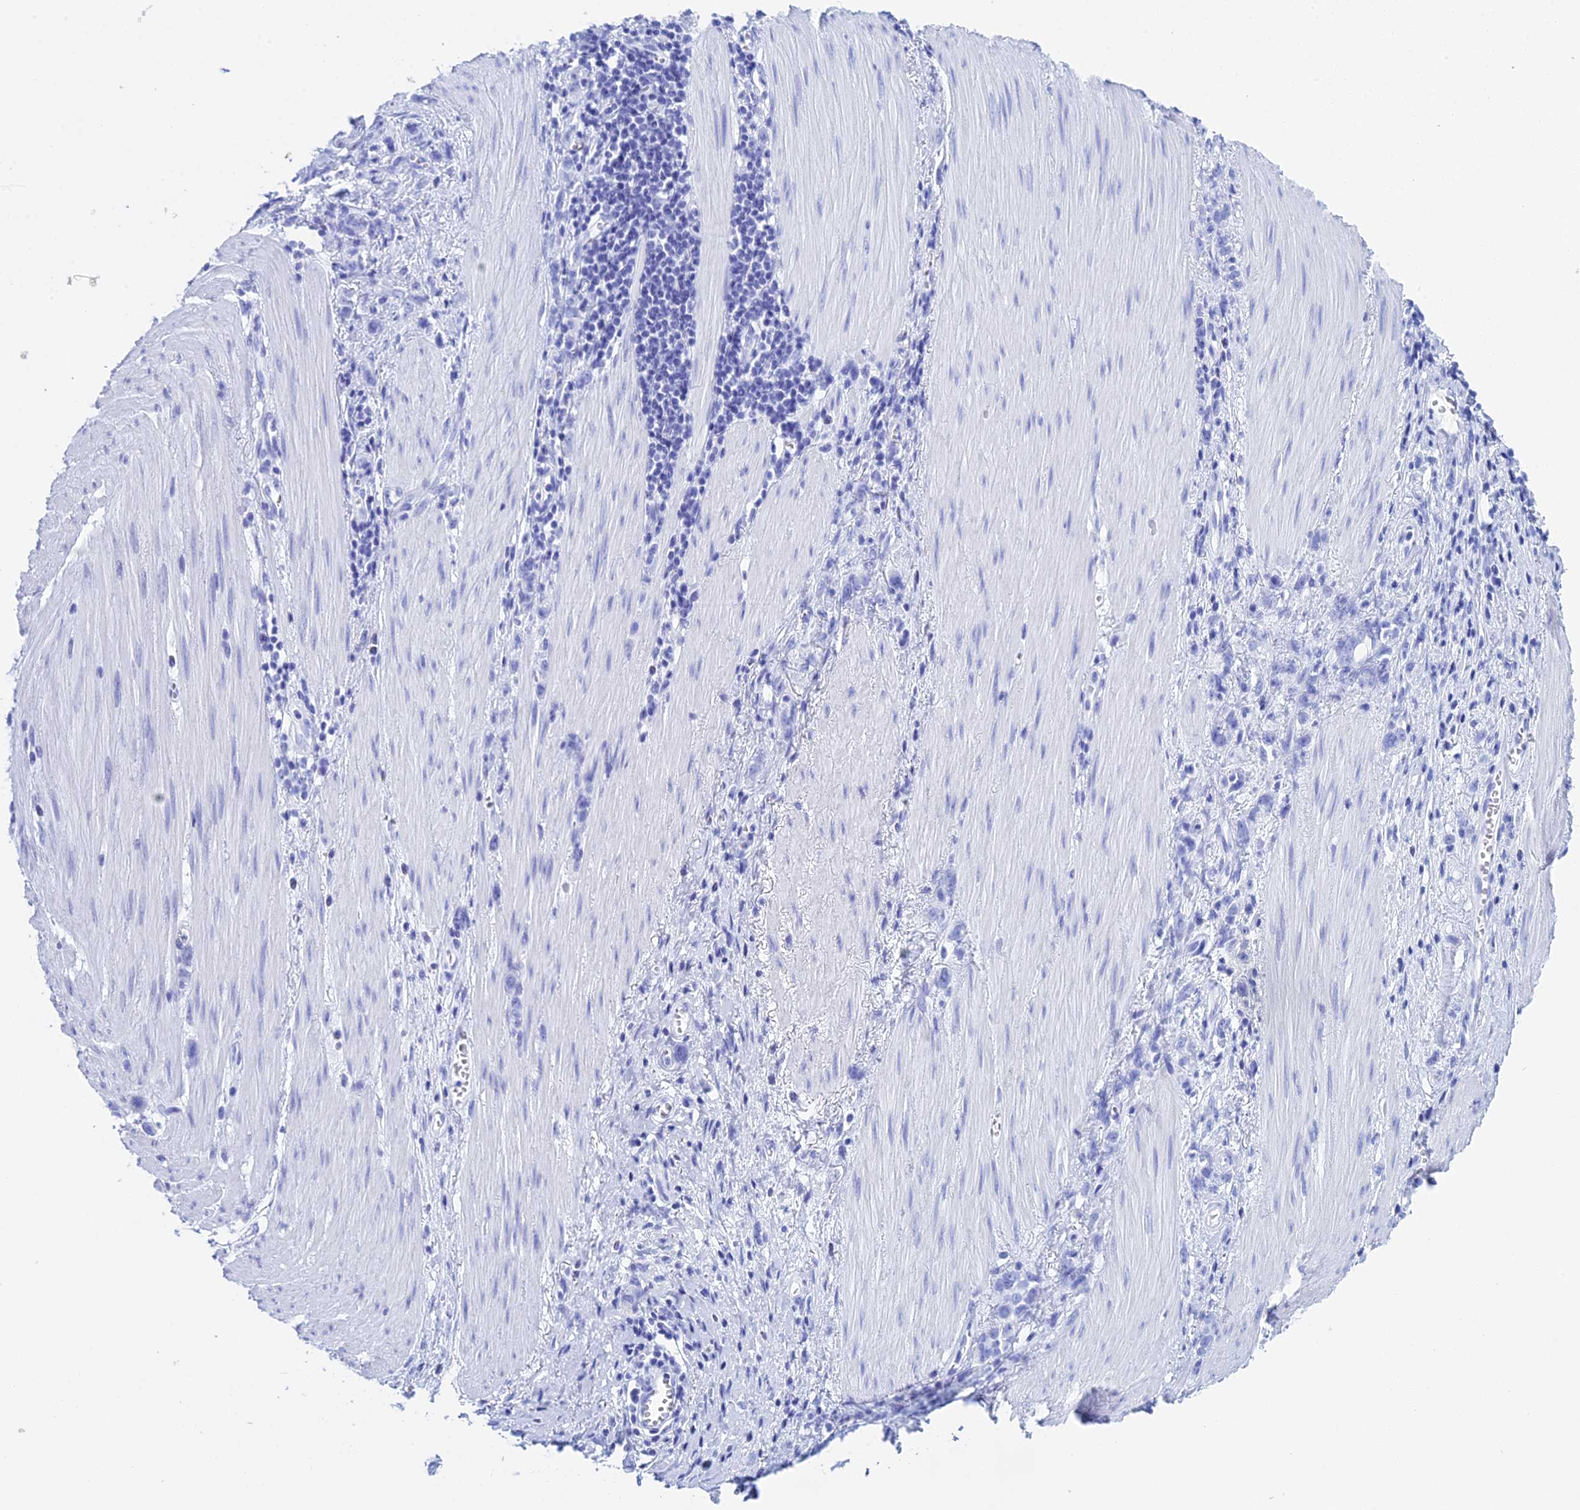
{"staining": {"intensity": "negative", "quantity": "none", "location": "none"}, "tissue": "stomach cancer", "cell_type": "Tumor cells", "image_type": "cancer", "snomed": [{"axis": "morphology", "description": "Adenocarcinoma, NOS"}, {"axis": "topography", "description": "Stomach"}], "caption": "DAB immunohistochemical staining of stomach cancer (adenocarcinoma) demonstrates no significant positivity in tumor cells. The staining was performed using DAB to visualize the protein expression in brown, while the nuclei were stained in blue with hematoxylin (Magnification: 20x).", "gene": "TEX101", "patient": {"sex": "female", "age": 76}}